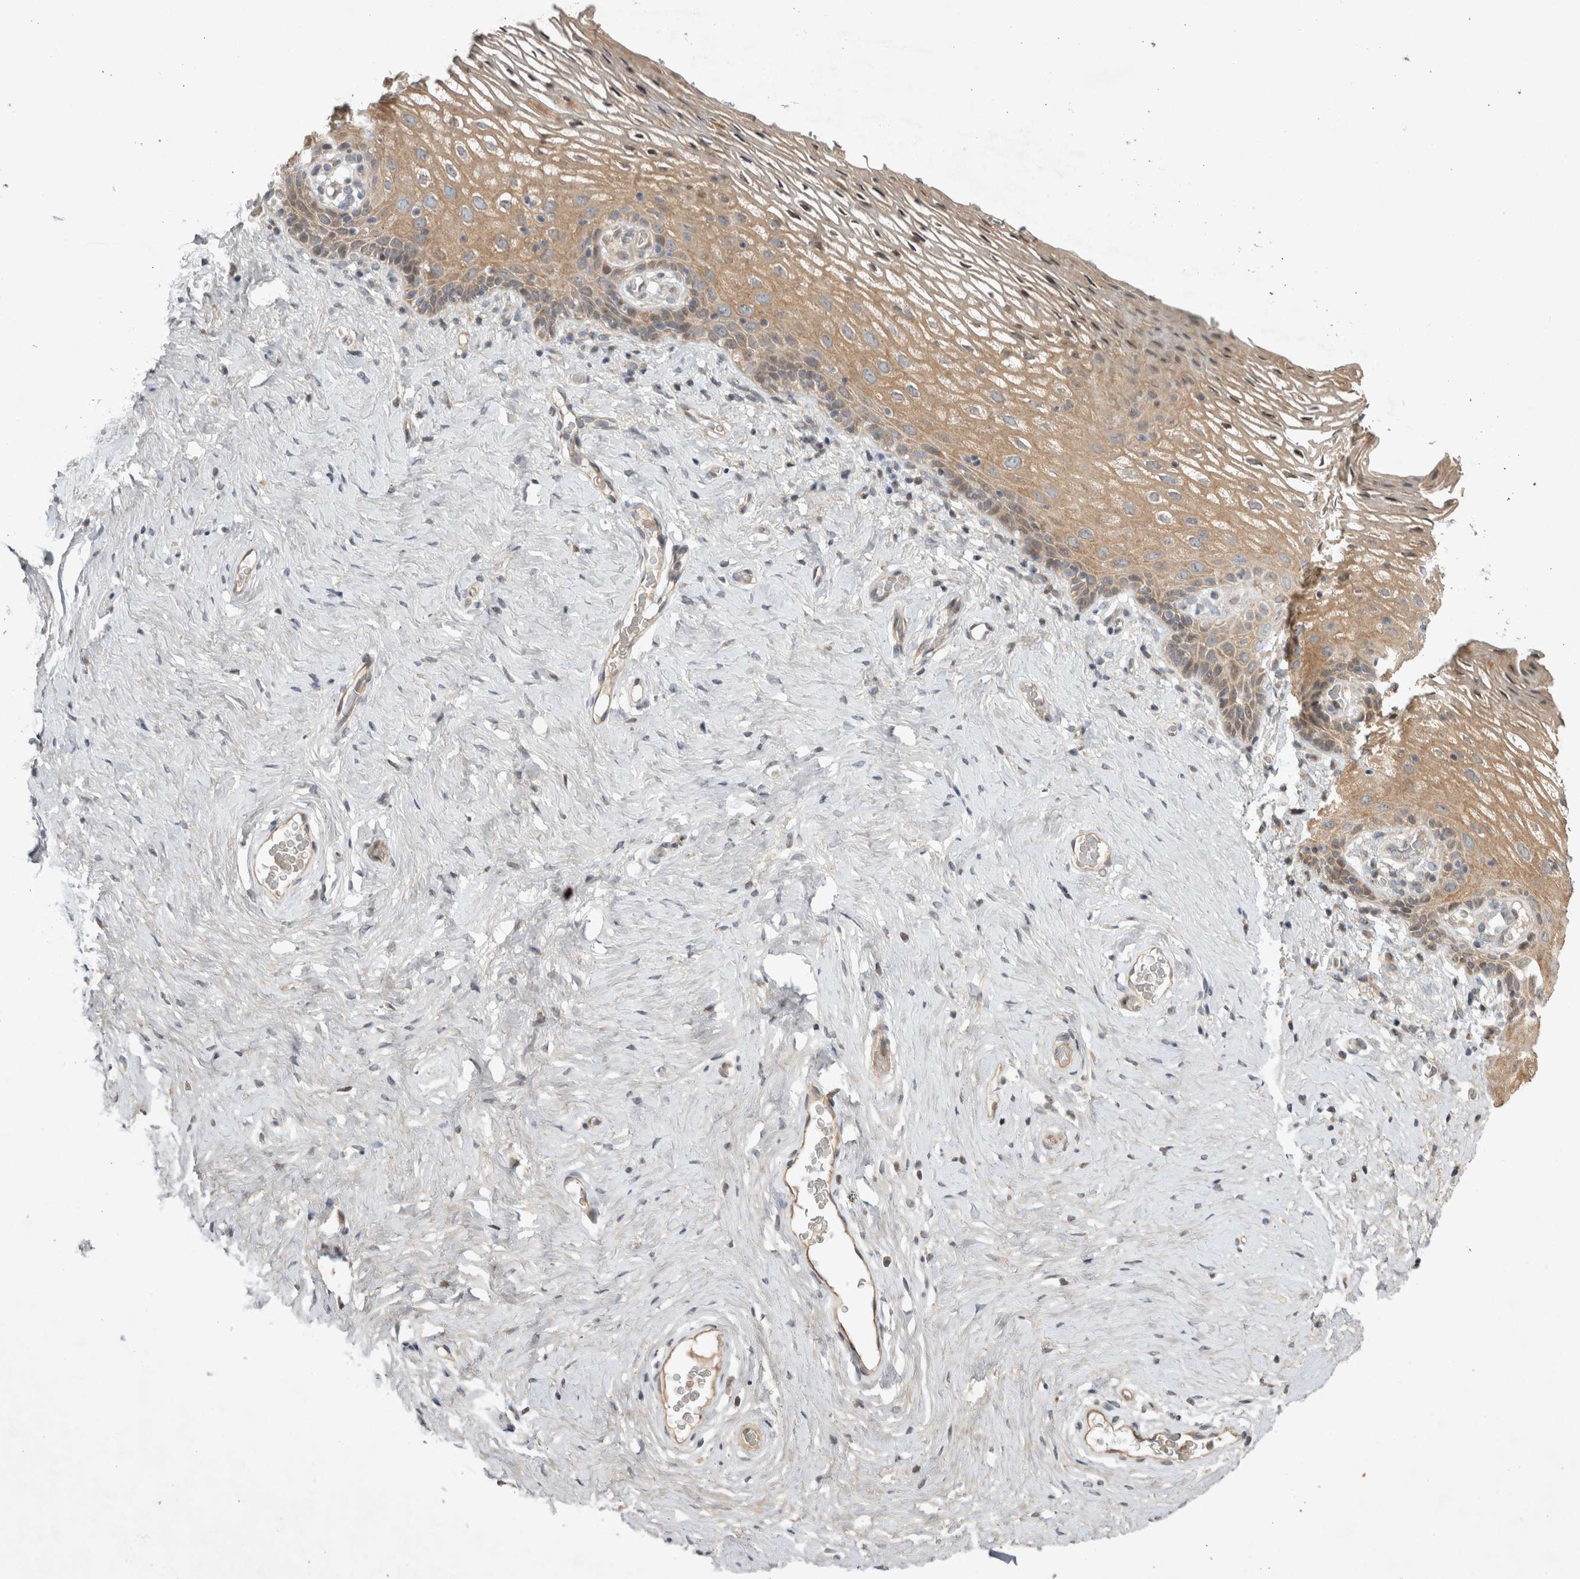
{"staining": {"intensity": "moderate", "quantity": ">75%", "location": "cytoplasmic/membranous"}, "tissue": "vagina", "cell_type": "Squamous epithelial cells", "image_type": "normal", "snomed": [{"axis": "morphology", "description": "Normal tissue, NOS"}, {"axis": "morphology", "description": "Adenocarcinoma, NOS"}, {"axis": "topography", "description": "Rectum"}, {"axis": "topography", "description": "Vagina"}], "caption": "Protein staining by IHC demonstrates moderate cytoplasmic/membranous expression in approximately >75% of squamous epithelial cells in normal vagina.", "gene": "EIF2AK1", "patient": {"sex": "female", "age": 71}}